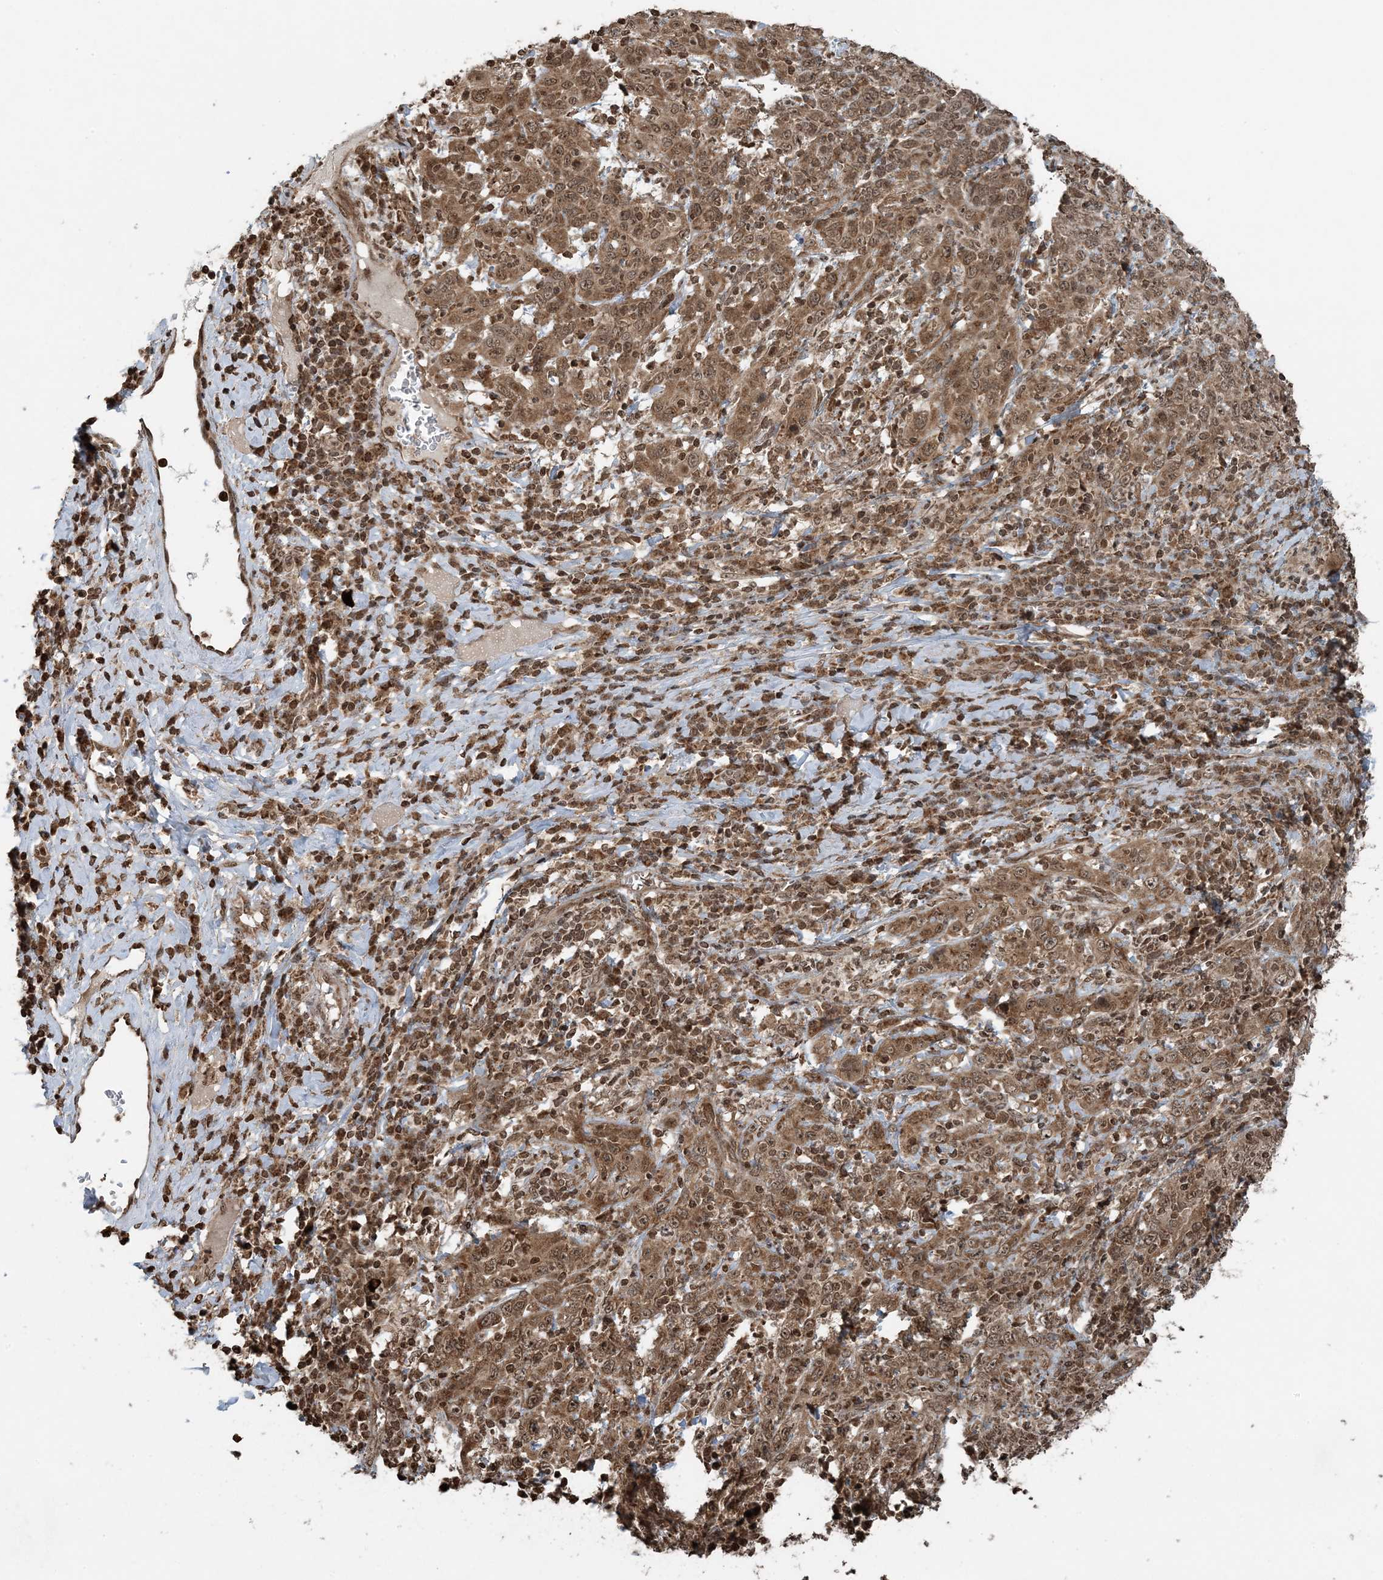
{"staining": {"intensity": "moderate", "quantity": ">75%", "location": "cytoplasmic/membranous,nuclear"}, "tissue": "cervical cancer", "cell_type": "Tumor cells", "image_type": "cancer", "snomed": [{"axis": "morphology", "description": "Squamous cell carcinoma, NOS"}, {"axis": "topography", "description": "Cervix"}], "caption": "Protein staining shows moderate cytoplasmic/membranous and nuclear staining in about >75% of tumor cells in cervical squamous cell carcinoma.", "gene": "ZFAND2B", "patient": {"sex": "female", "age": 46}}